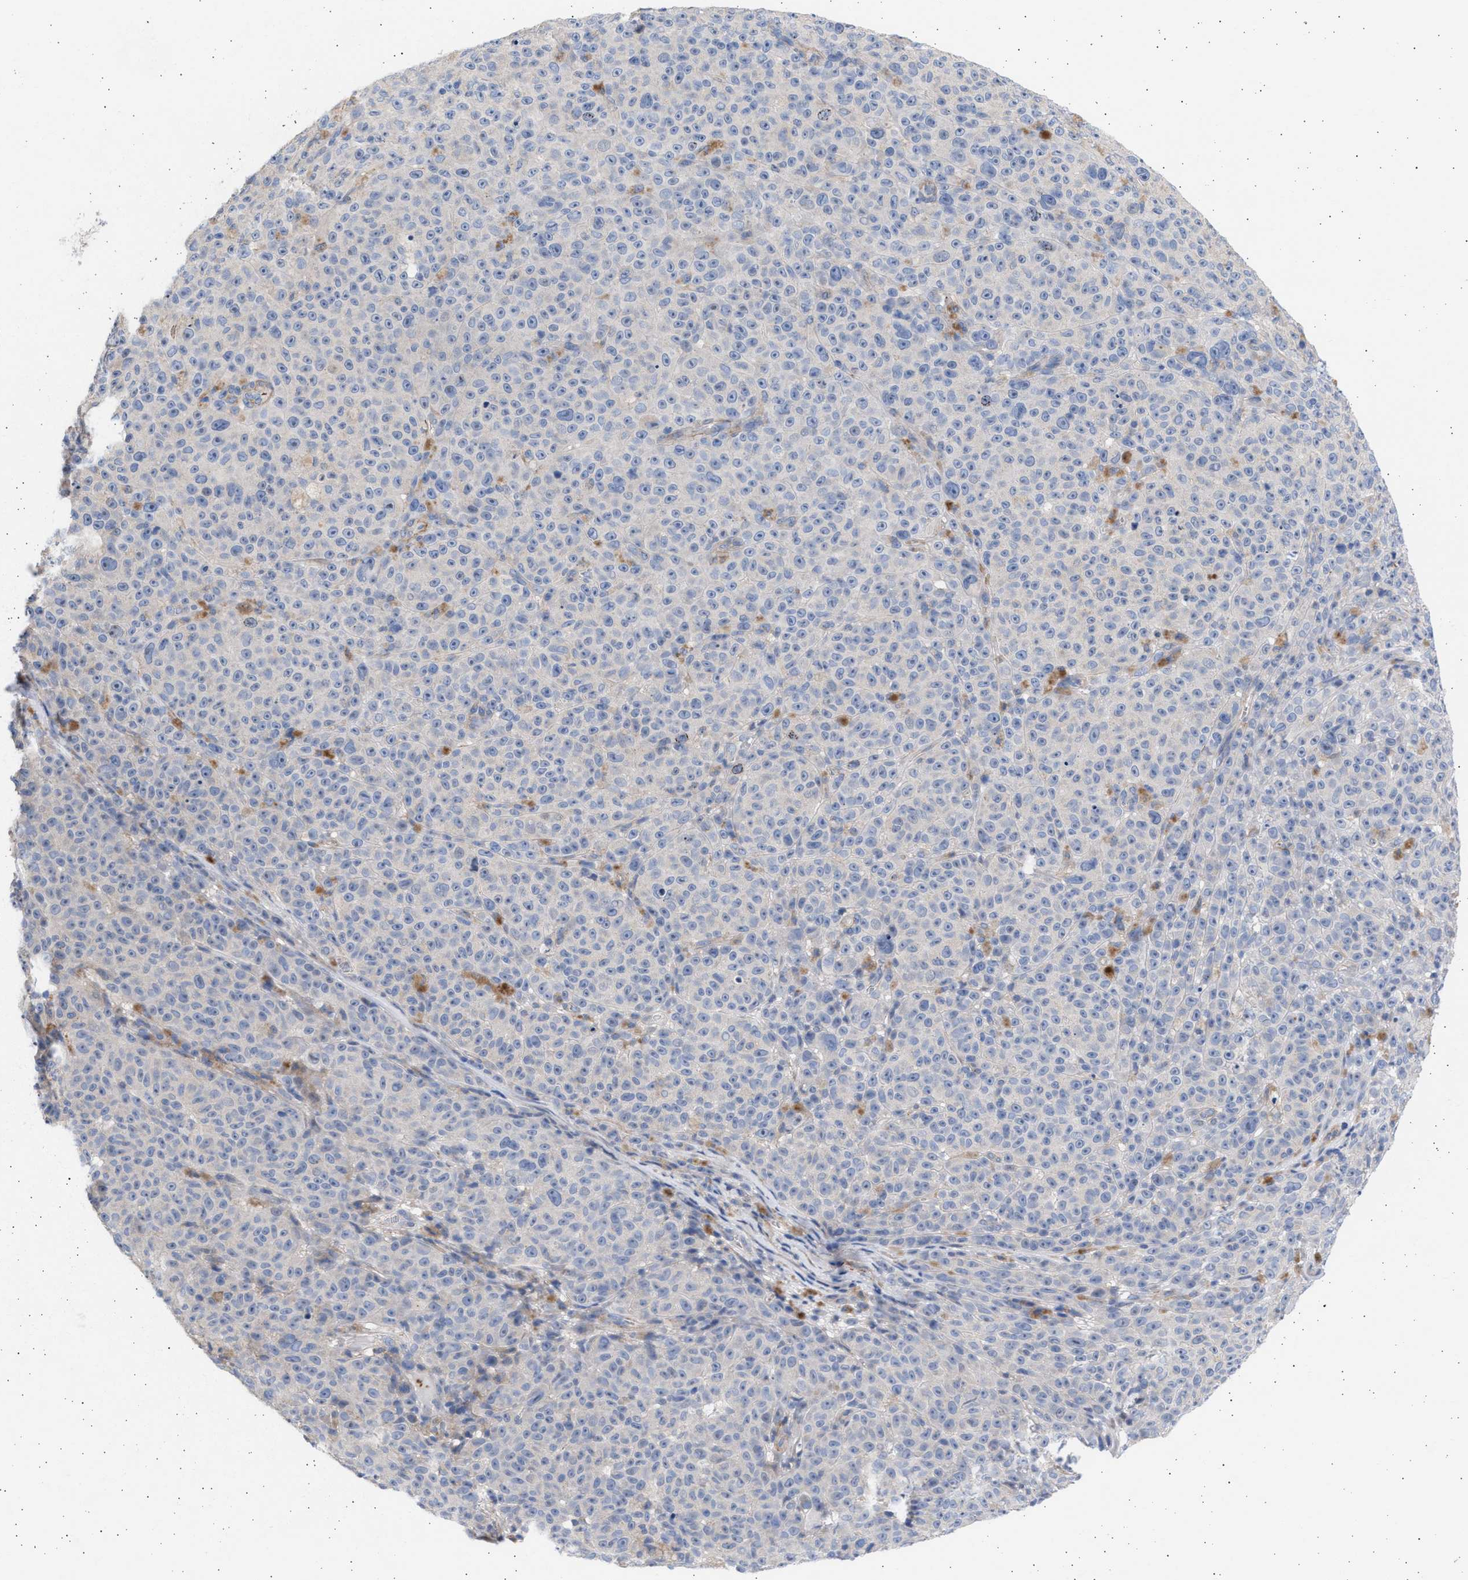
{"staining": {"intensity": "negative", "quantity": "none", "location": "none"}, "tissue": "melanoma", "cell_type": "Tumor cells", "image_type": "cancer", "snomed": [{"axis": "morphology", "description": "Malignant melanoma, NOS"}, {"axis": "topography", "description": "Skin"}], "caption": "IHC image of human malignant melanoma stained for a protein (brown), which reveals no expression in tumor cells. (Stains: DAB (3,3'-diaminobenzidine) immunohistochemistry (IHC) with hematoxylin counter stain, Microscopy: brightfield microscopy at high magnification).", "gene": "NBR1", "patient": {"sex": "female", "age": 82}}